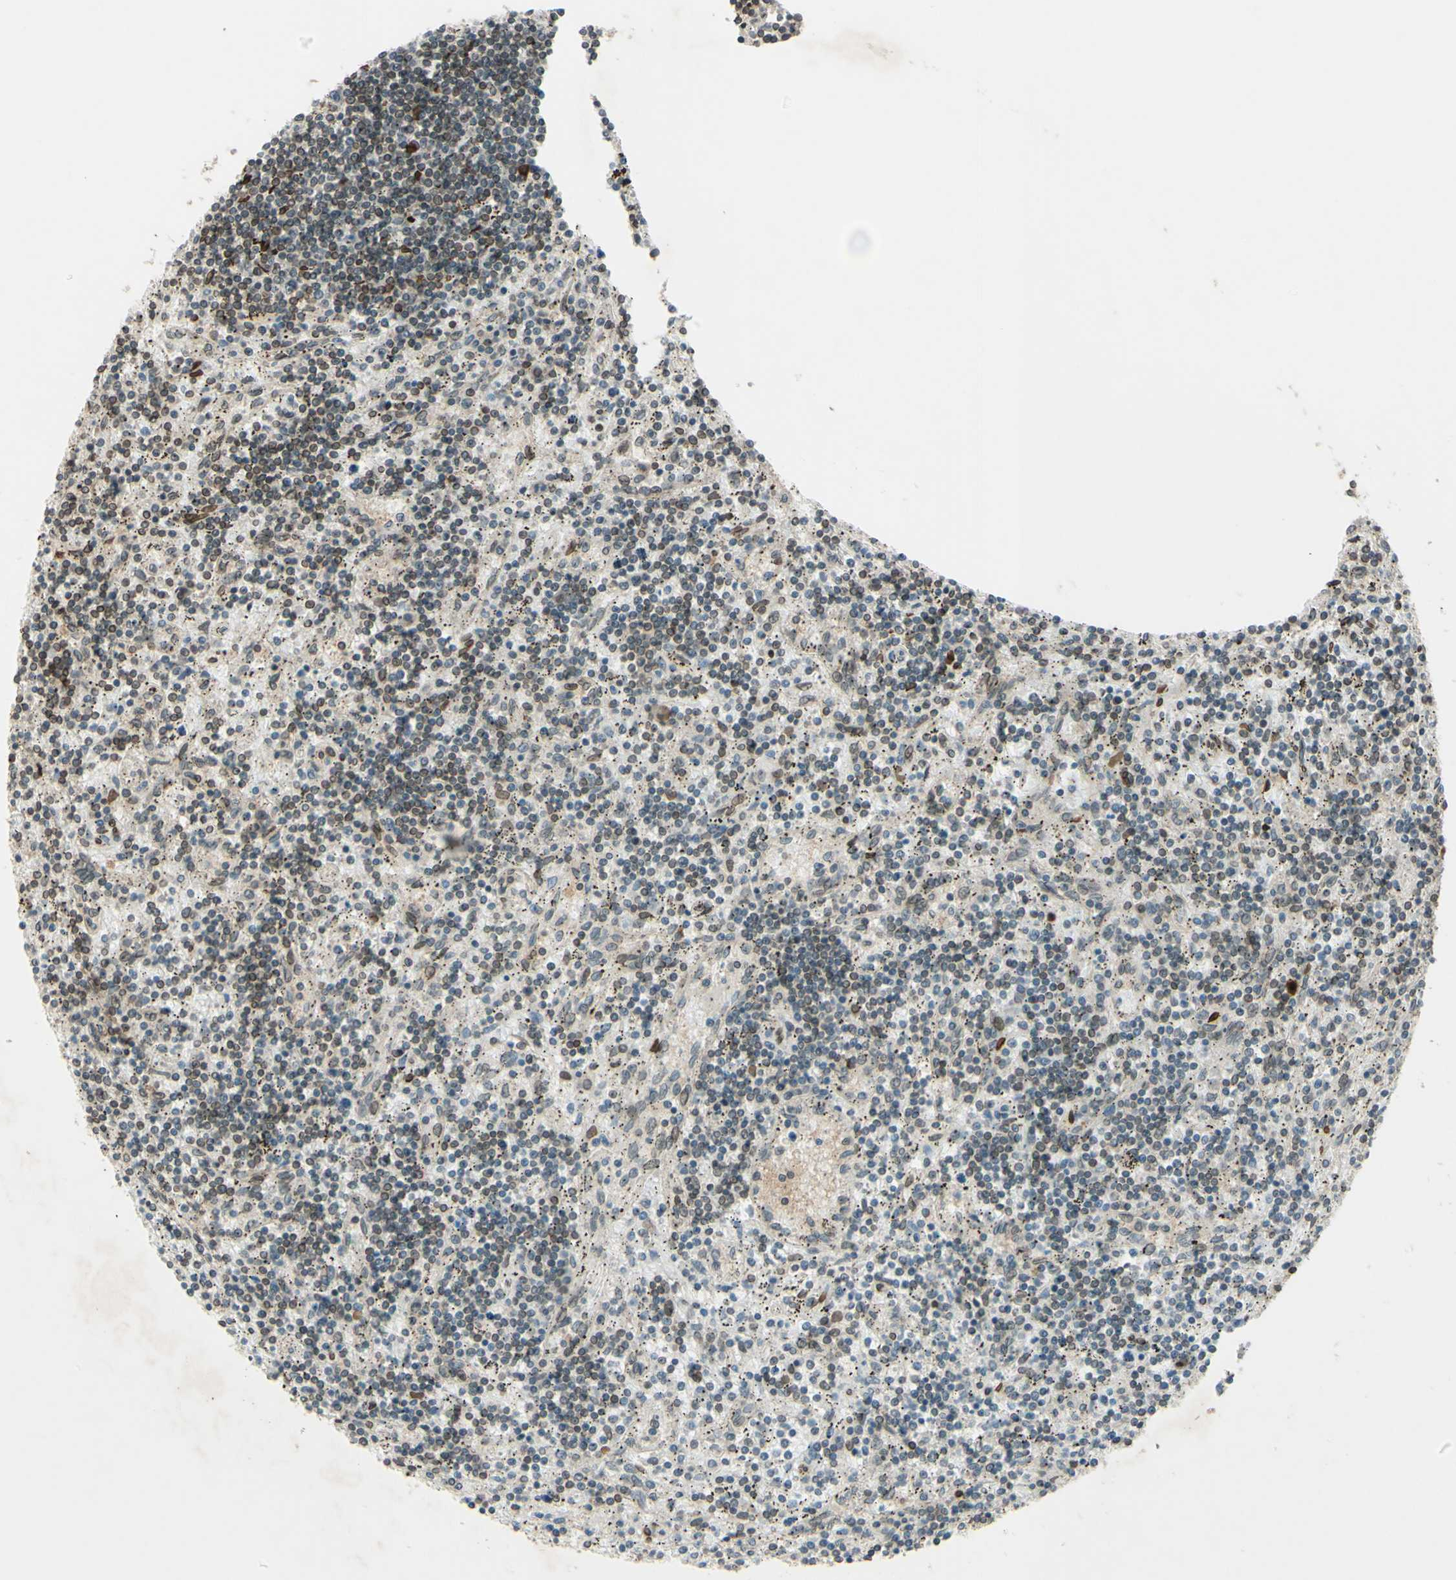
{"staining": {"intensity": "weak", "quantity": "25%-75%", "location": "nuclear"}, "tissue": "lymphoma", "cell_type": "Tumor cells", "image_type": "cancer", "snomed": [{"axis": "morphology", "description": "Malignant lymphoma, non-Hodgkin's type, Low grade"}, {"axis": "topography", "description": "Spleen"}], "caption": "DAB (3,3'-diaminobenzidine) immunohistochemical staining of malignant lymphoma, non-Hodgkin's type (low-grade) exhibits weak nuclear protein staining in about 25%-75% of tumor cells.", "gene": "MLF2", "patient": {"sex": "male", "age": 76}}